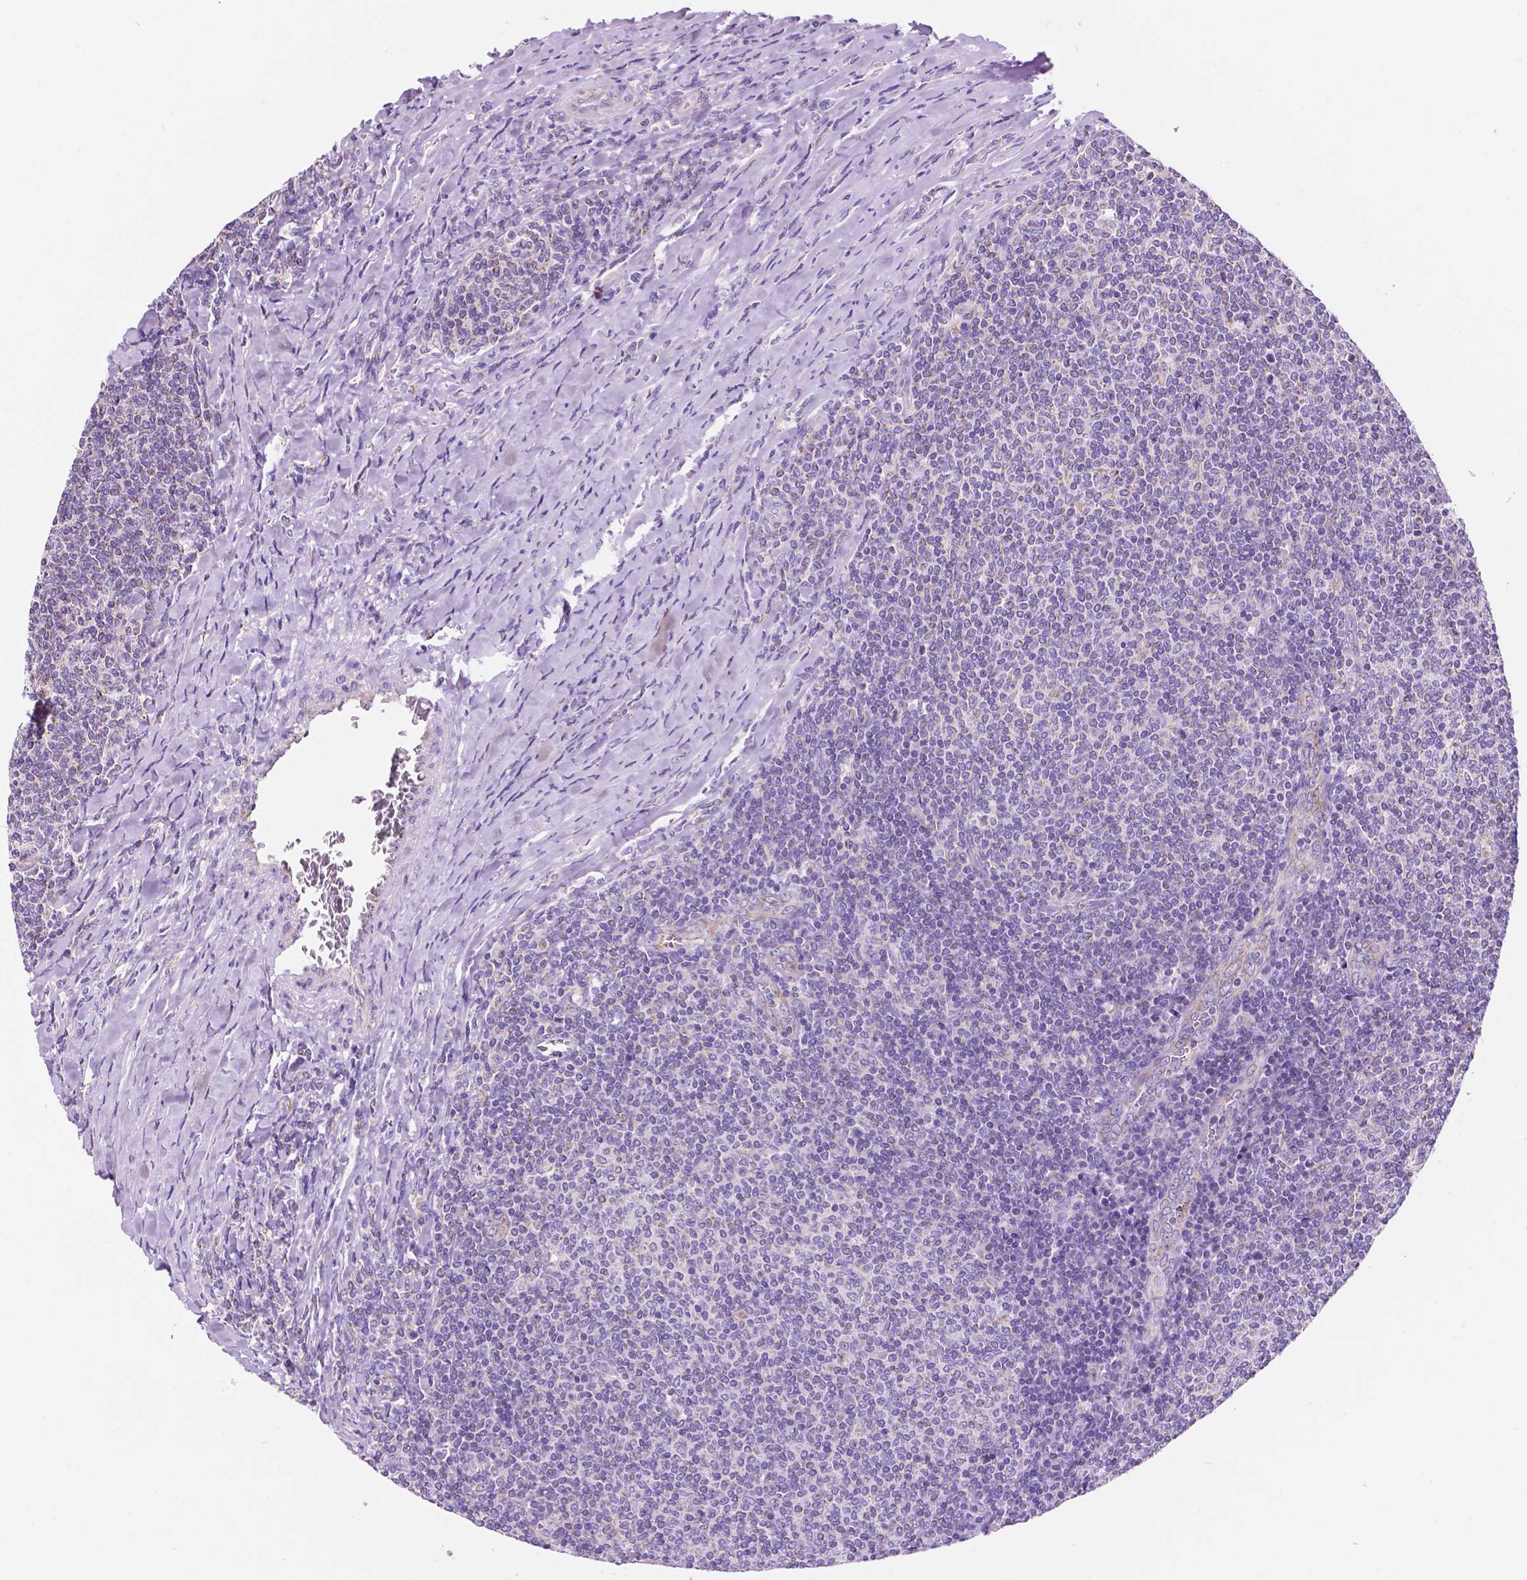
{"staining": {"intensity": "negative", "quantity": "none", "location": "none"}, "tissue": "lymphoma", "cell_type": "Tumor cells", "image_type": "cancer", "snomed": [{"axis": "morphology", "description": "Malignant lymphoma, non-Hodgkin's type, Low grade"}, {"axis": "topography", "description": "Lymph node"}], "caption": "Immunohistochemical staining of human lymphoma reveals no significant staining in tumor cells.", "gene": "TRPV5", "patient": {"sex": "male", "age": 52}}